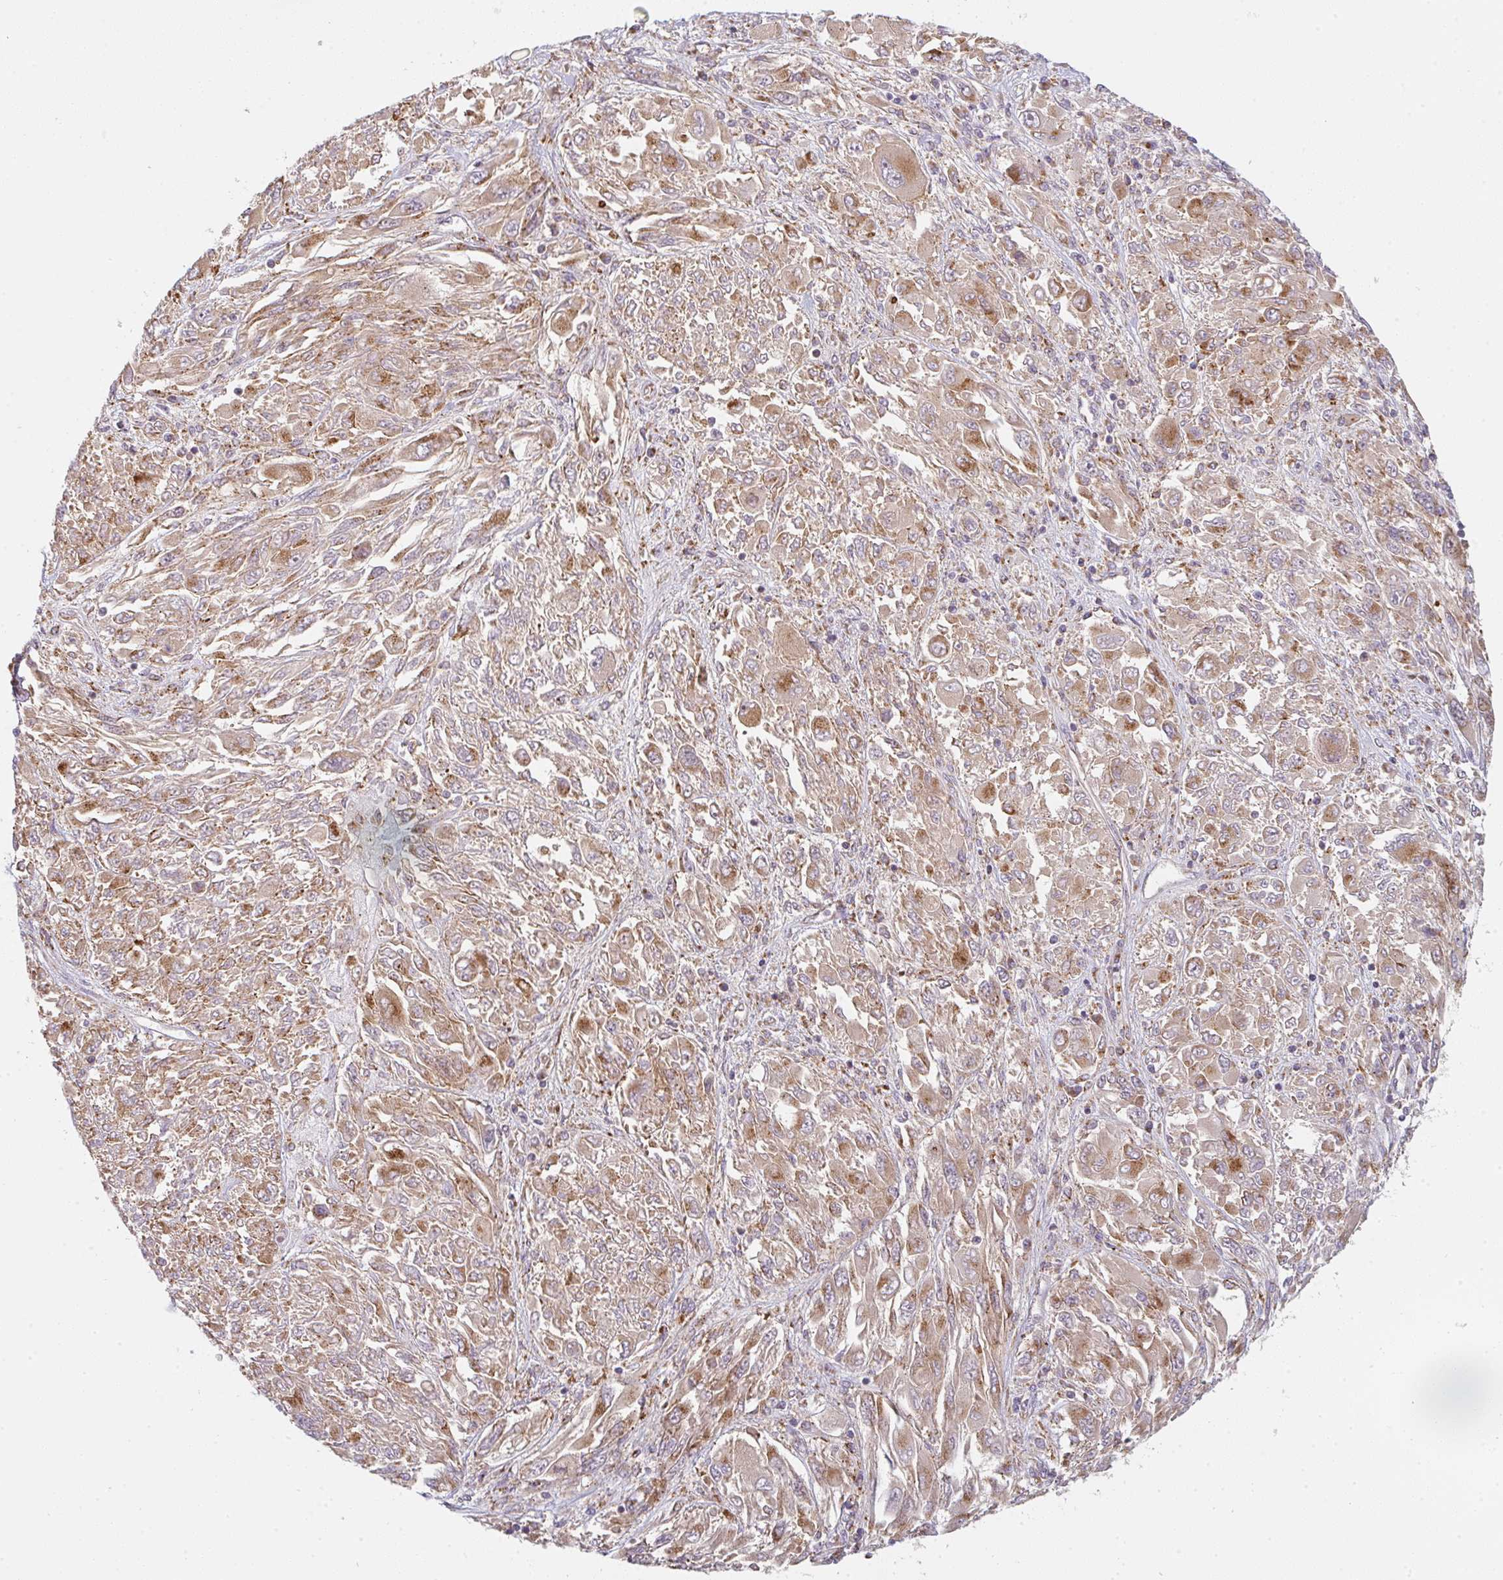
{"staining": {"intensity": "moderate", "quantity": ">75%", "location": "cytoplasmic/membranous"}, "tissue": "melanoma", "cell_type": "Tumor cells", "image_type": "cancer", "snomed": [{"axis": "morphology", "description": "Malignant melanoma, NOS"}, {"axis": "topography", "description": "Skin"}], "caption": "Human malignant melanoma stained for a protein (brown) exhibits moderate cytoplasmic/membranous positive positivity in approximately >75% of tumor cells.", "gene": "GVQW3", "patient": {"sex": "female", "age": 91}}